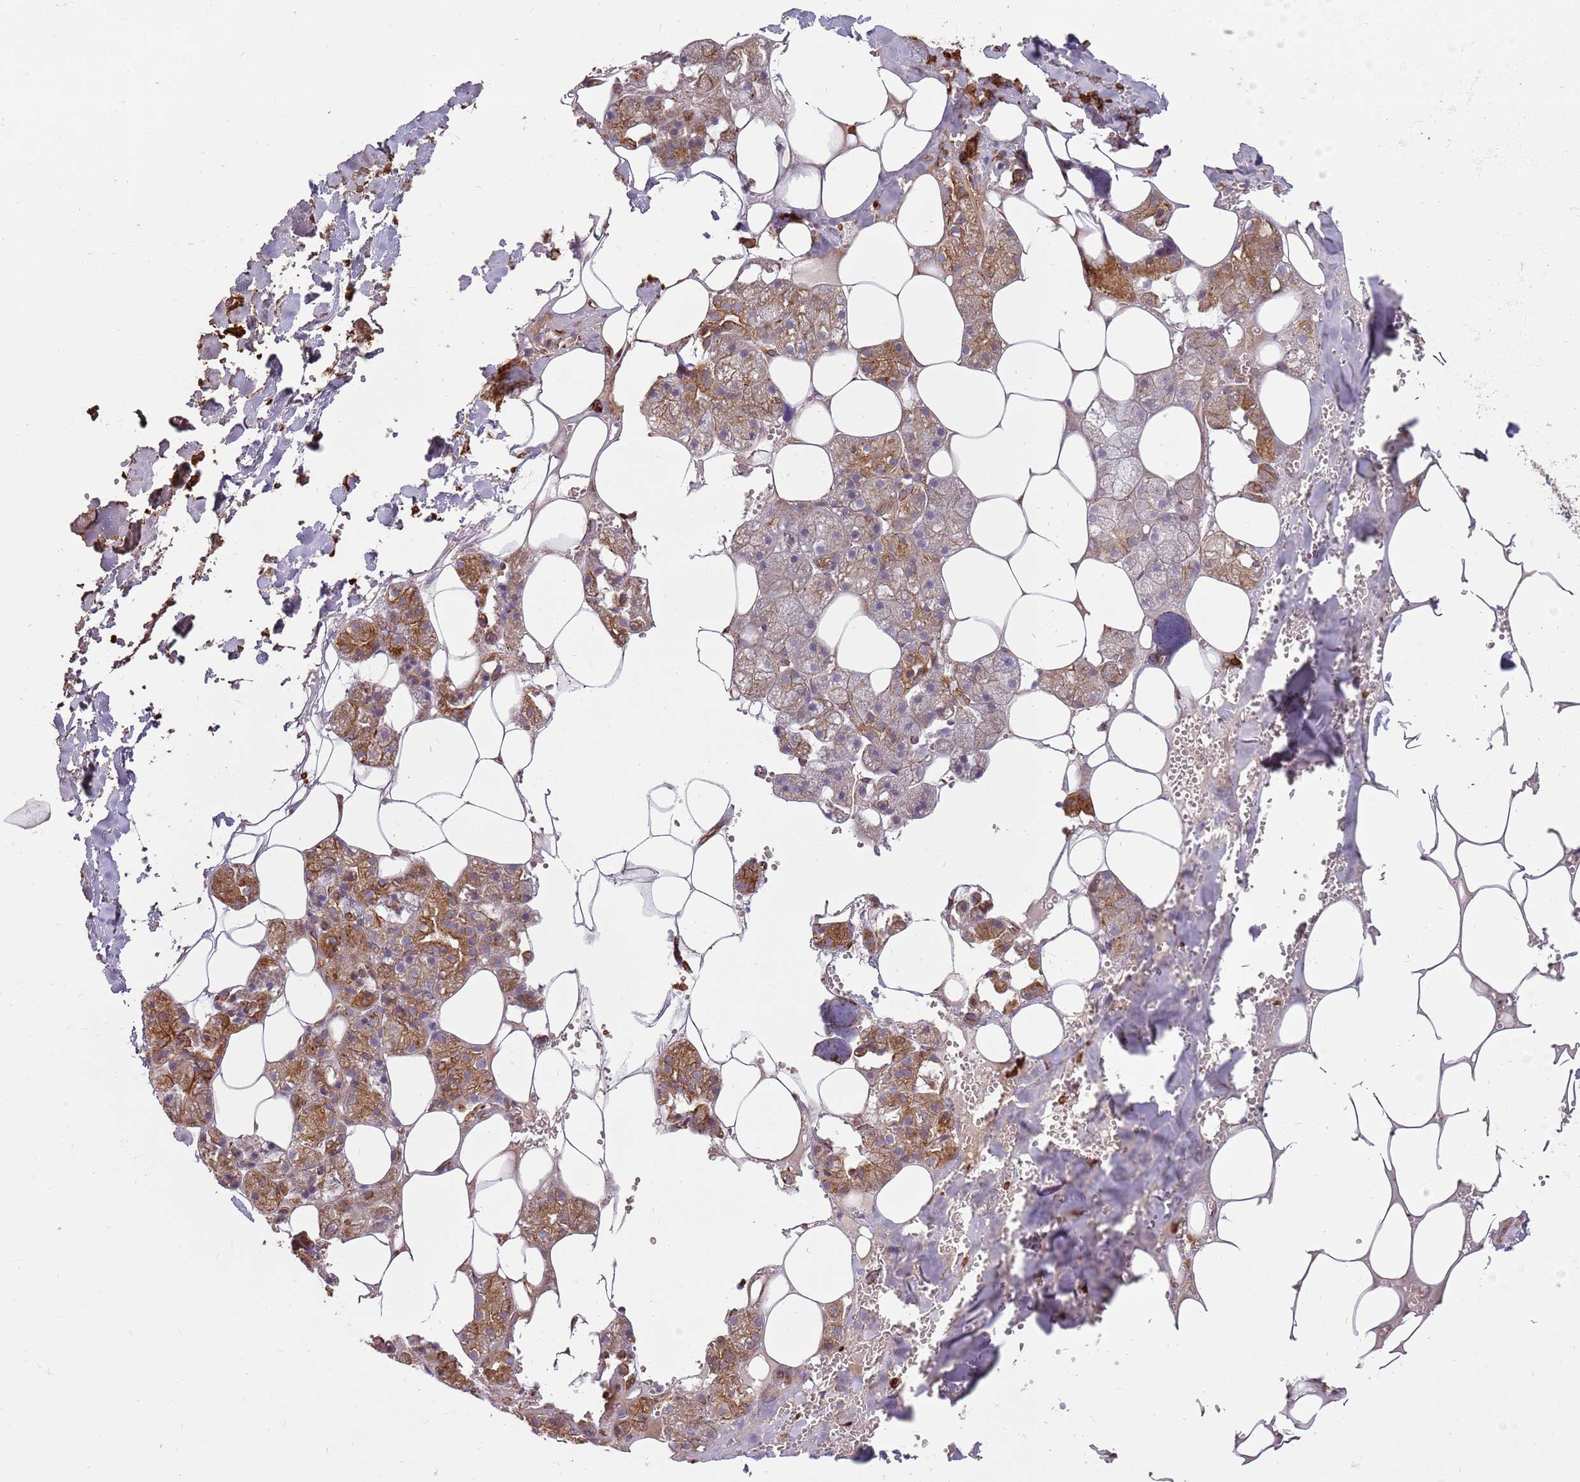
{"staining": {"intensity": "moderate", "quantity": "25%-75%", "location": "cytoplasmic/membranous"}, "tissue": "salivary gland", "cell_type": "Glandular cells", "image_type": "normal", "snomed": [{"axis": "morphology", "description": "Normal tissue, NOS"}, {"axis": "topography", "description": "Salivary gland"}], "caption": "Glandular cells show medium levels of moderate cytoplasmic/membranous staining in approximately 25%-75% of cells in normal human salivary gland. (DAB IHC with brightfield microscopy, high magnification).", "gene": "EMC1", "patient": {"sex": "male", "age": 62}}